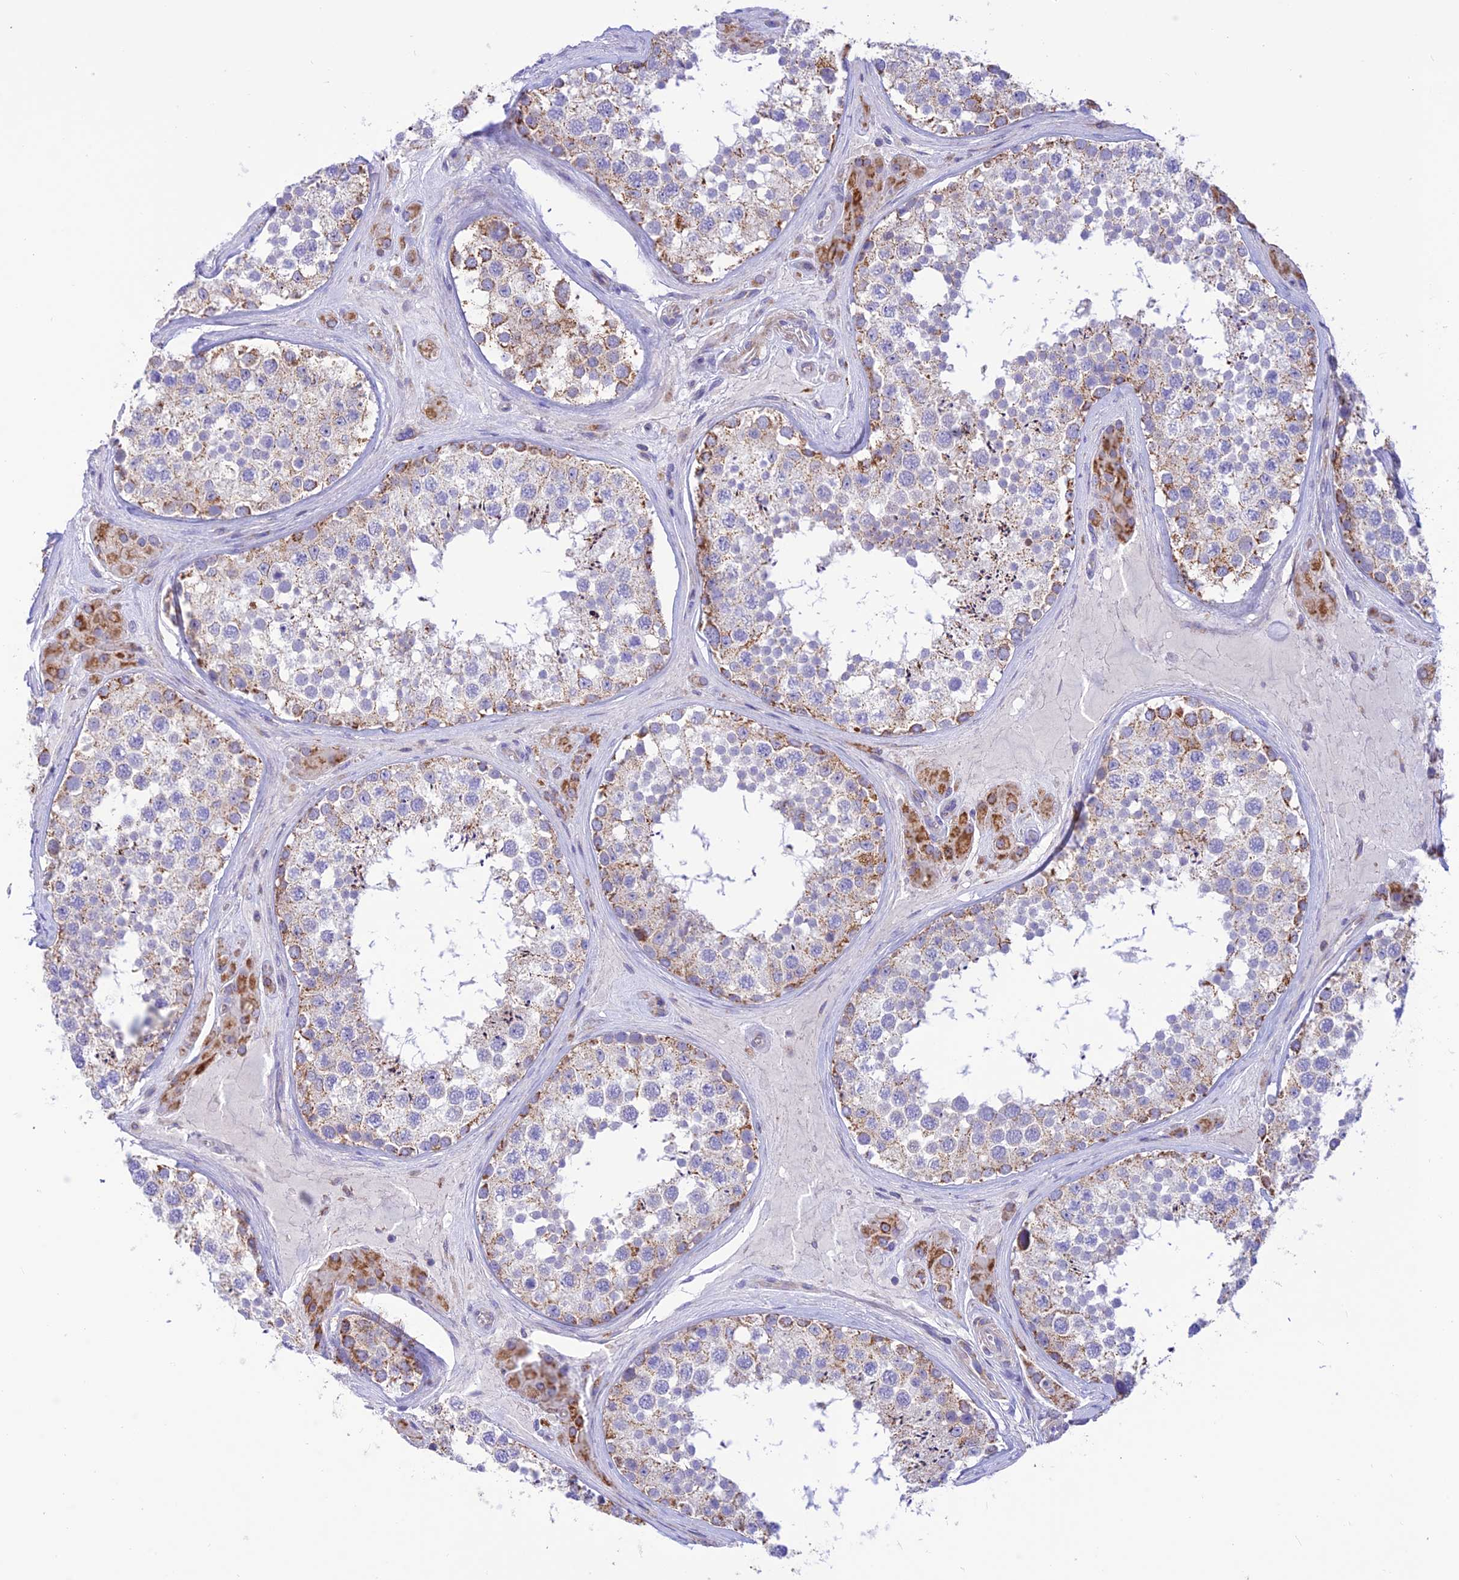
{"staining": {"intensity": "moderate", "quantity": "<25%", "location": "cytoplasmic/membranous"}, "tissue": "testis", "cell_type": "Cells in seminiferous ducts", "image_type": "normal", "snomed": [{"axis": "morphology", "description": "Normal tissue, NOS"}, {"axis": "topography", "description": "Testis"}], "caption": "Immunohistochemistry image of unremarkable human testis stained for a protein (brown), which shows low levels of moderate cytoplasmic/membranous positivity in approximately <25% of cells in seminiferous ducts.", "gene": "FAM186B", "patient": {"sex": "male", "age": 46}}